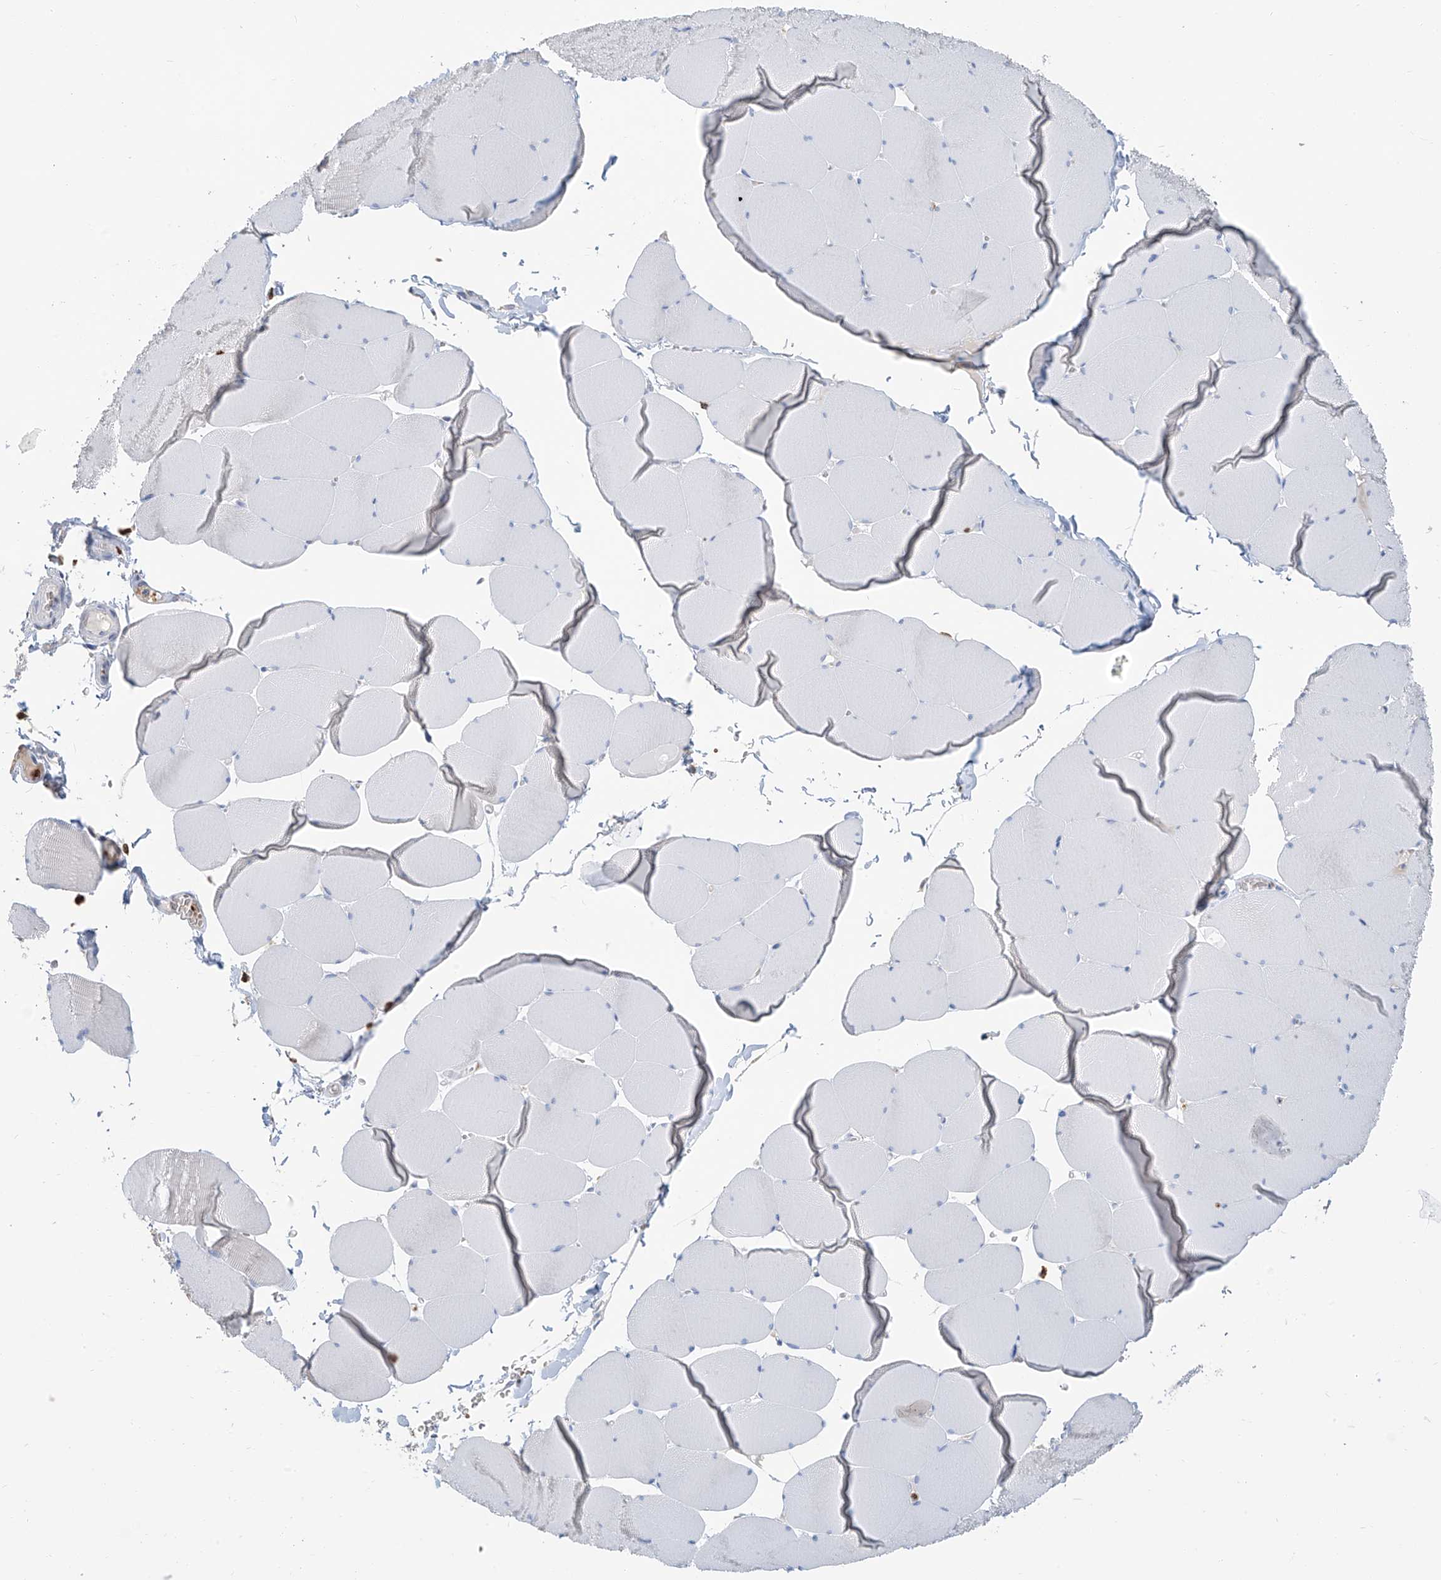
{"staining": {"intensity": "negative", "quantity": "none", "location": "none"}, "tissue": "skeletal muscle", "cell_type": "Myocytes", "image_type": "normal", "snomed": [{"axis": "morphology", "description": "Normal tissue, NOS"}, {"axis": "topography", "description": "Skeletal muscle"}, {"axis": "topography", "description": "Head-Neck"}], "caption": "Immunohistochemistry of unremarkable human skeletal muscle reveals no staining in myocytes.", "gene": "PAFAH1B3", "patient": {"sex": "male", "age": 66}}